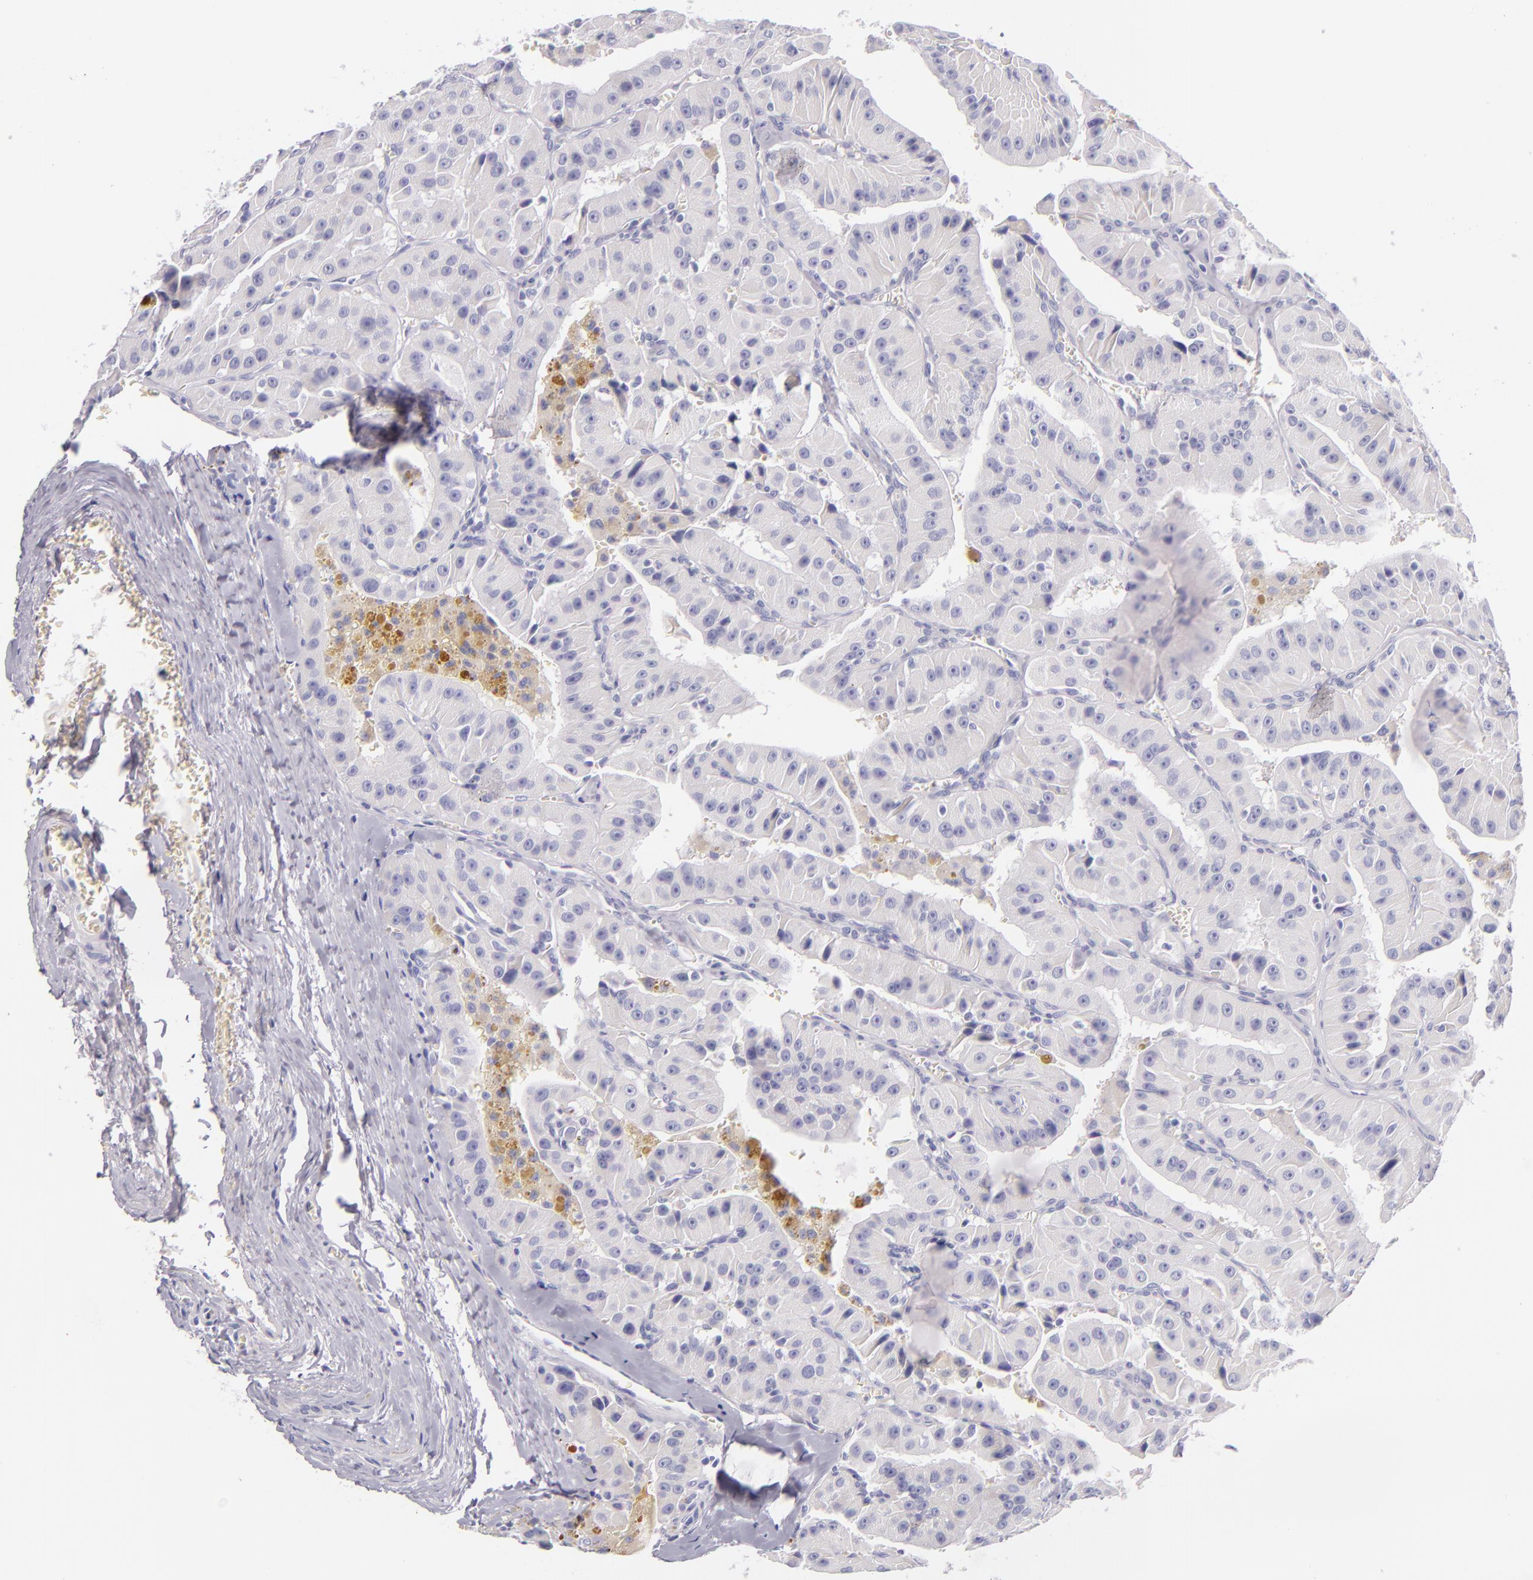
{"staining": {"intensity": "moderate", "quantity": "<25%", "location": "cytoplasmic/membranous"}, "tissue": "thyroid cancer", "cell_type": "Tumor cells", "image_type": "cancer", "snomed": [{"axis": "morphology", "description": "Carcinoma, NOS"}, {"axis": "topography", "description": "Thyroid gland"}], "caption": "A high-resolution histopathology image shows IHC staining of thyroid cancer (carcinoma), which demonstrates moderate cytoplasmic/membranous expression in about <25% of tumor cells.", "gene": "INA", "patient": {"sex": "male", "age": 76}}